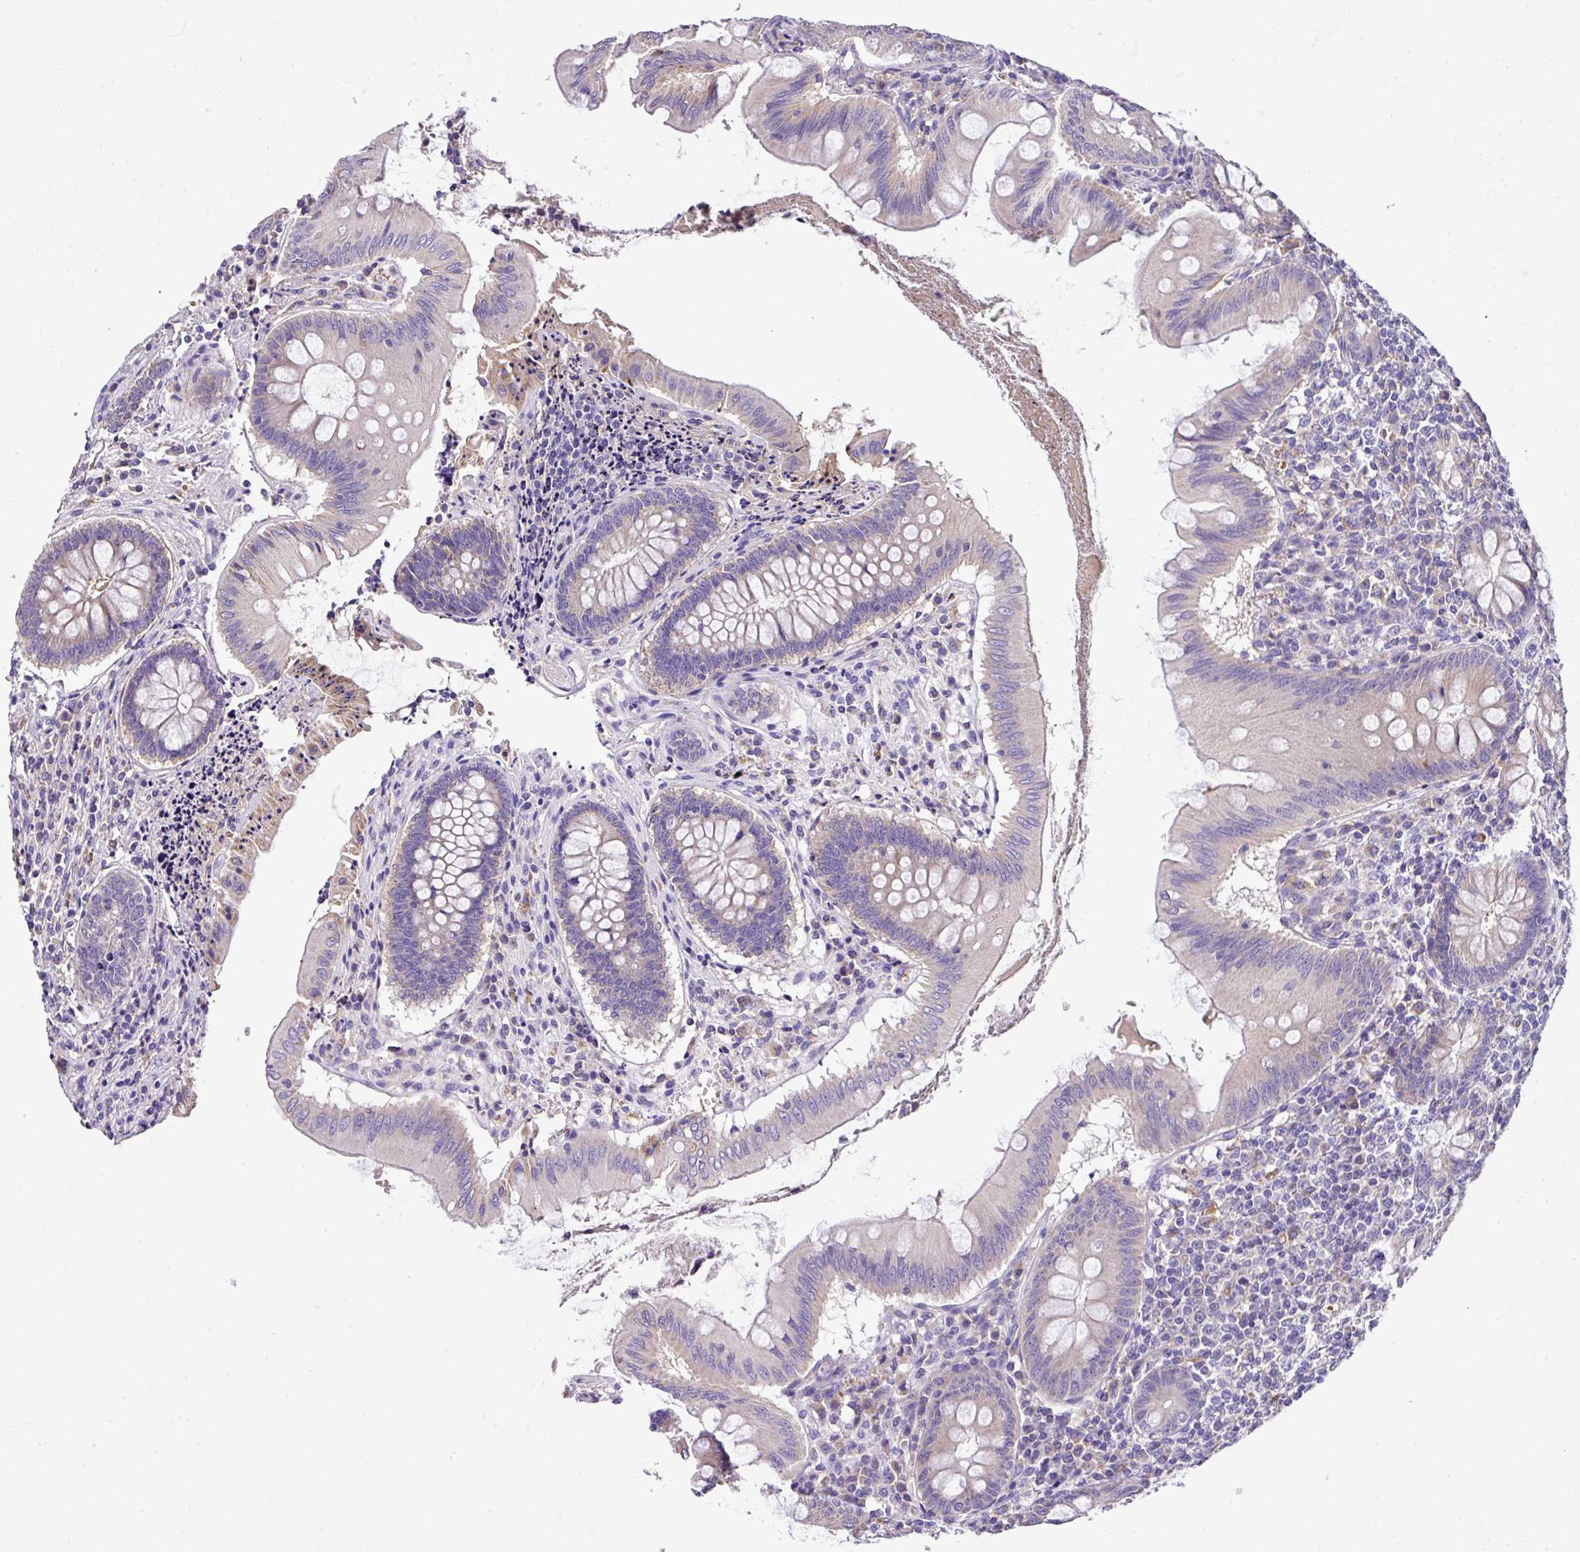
{"staining": {"intensity": "weak", "quantity": "25%-75%", "location": "cytoplasmic/membranous"}, "tissue": "appendix", "cell_type": "Glandular cells", "image_type": "normal", "snomed": [{"axis": "morphology", "description": "Normal tissue, NOS"}, {"axis": "topography", "description": "Appendix"}], "caption": "Immunohistochemistry (IHC) image of unremarkable appendix: human appendix stained using immunohistochemistry (IHC) exhibits low levels of weak protein expression localized specifically in the cytoplasmic/membranous of glandular cells, appearing as a cytoplasmic/membranous brown color.", "gene": "ANXA2R", "patient": {"sex": "female", "age": 51}}